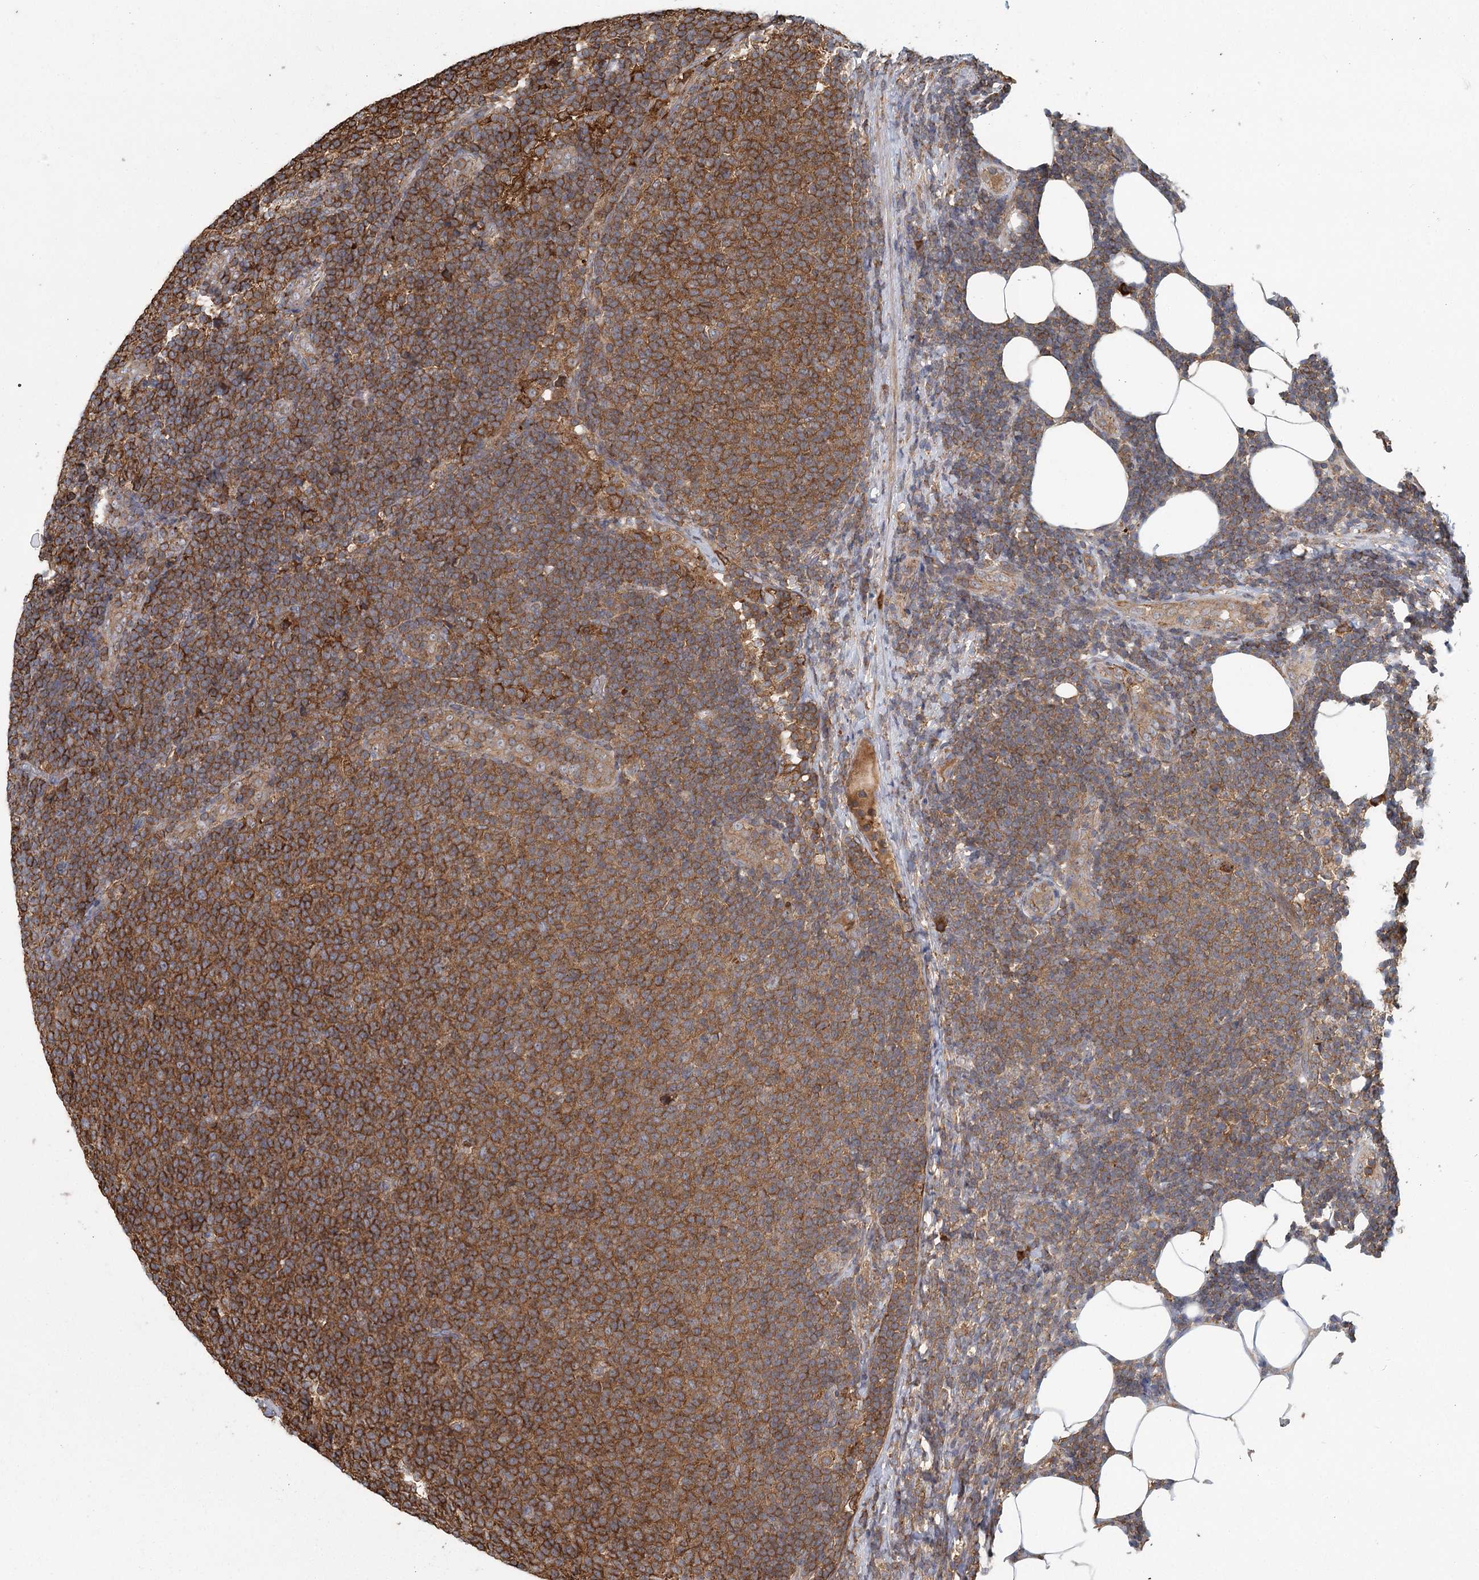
{"staining": {"intensity": "moderate", "quantity": ">75%", "location": "cytoplasmic/membranous"}, "tissue": "lymphoma", "cell_type": "Tumor cells", "image_type": "cancer", "snomed": [{"axis": "morphology", "description": "Malignant lymphoma, non-Hodgkin's type, Low grade"}, {"axis": "topography", "description": "Lymph node"}], "caption": "Moderate cytoplasmic/membranous expression is identified in approximately >75% of tumor cells in malignant lymphoma, non-Hodgkin's type (low-grade).", "gene": "PLEKHA7", "patient": {"sex": "male", "age": 66}}